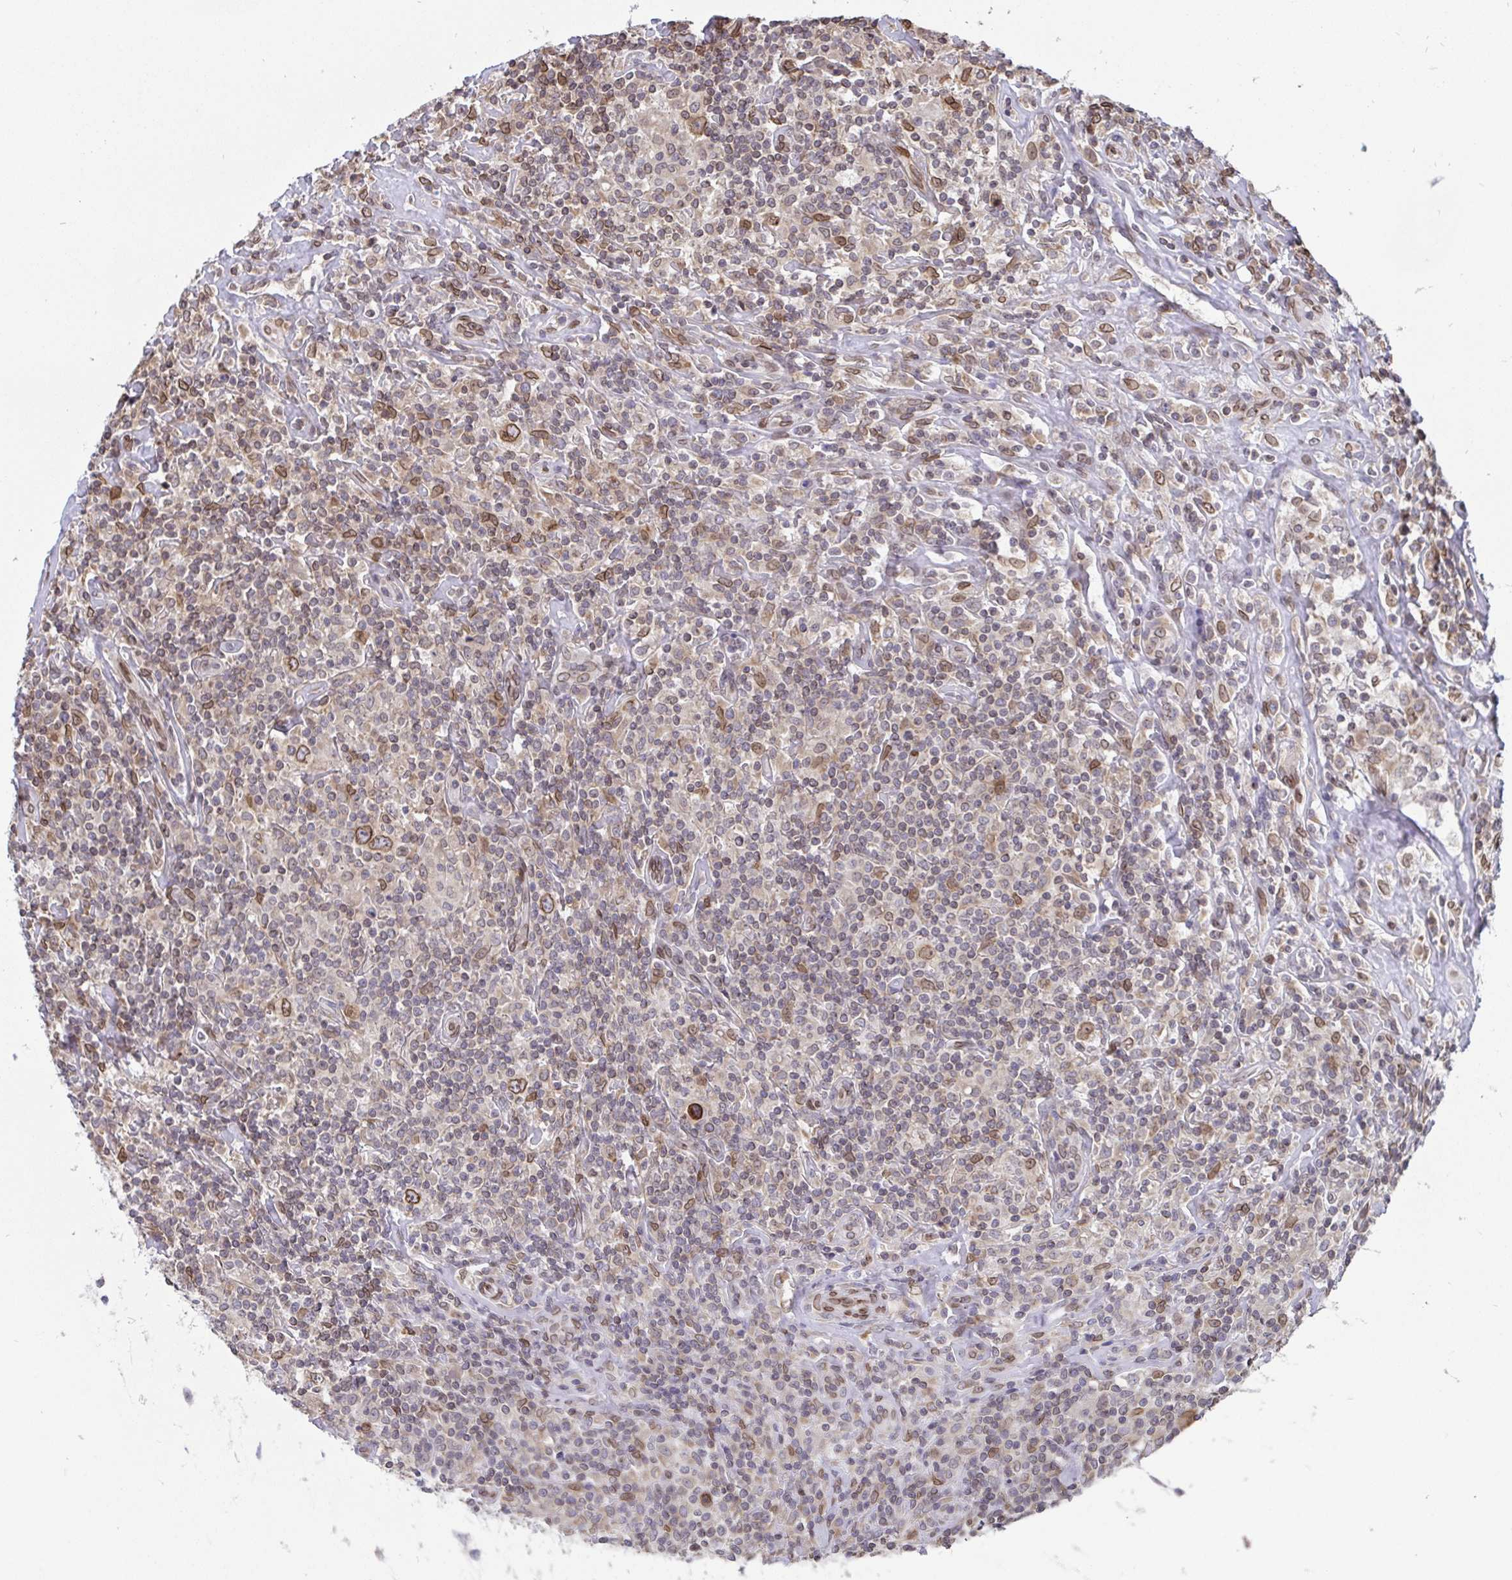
{"staining": {"intensity": "moderate", "quantity": ">75%", "location": "cytoplasmic/membranous,nuclear"}, "tissue": "lymphoma", "cell_type": "Tumor cells", "image_type": "cancer", "snomed": [{"axis": "morphology", "description": "Hodgkin's disease, NOS"}, {"axis": "morphology", "description": "Hodgkin's lymphoma, nodular sclerosis"}, {"axis": "topography", "description": "Lymph node"}], "caption": "Protein positivity by immunohistochemistry (IHC) shows moderate cytoplasmic/membranous and nuclear positivity in approximately >75% of tumor cells in Hodgkin's disease. (DAB = brown stain, brightfield microscopy at high magnification).", "gene": "EMD", "patient": {"sex": "female", "age": 10}}